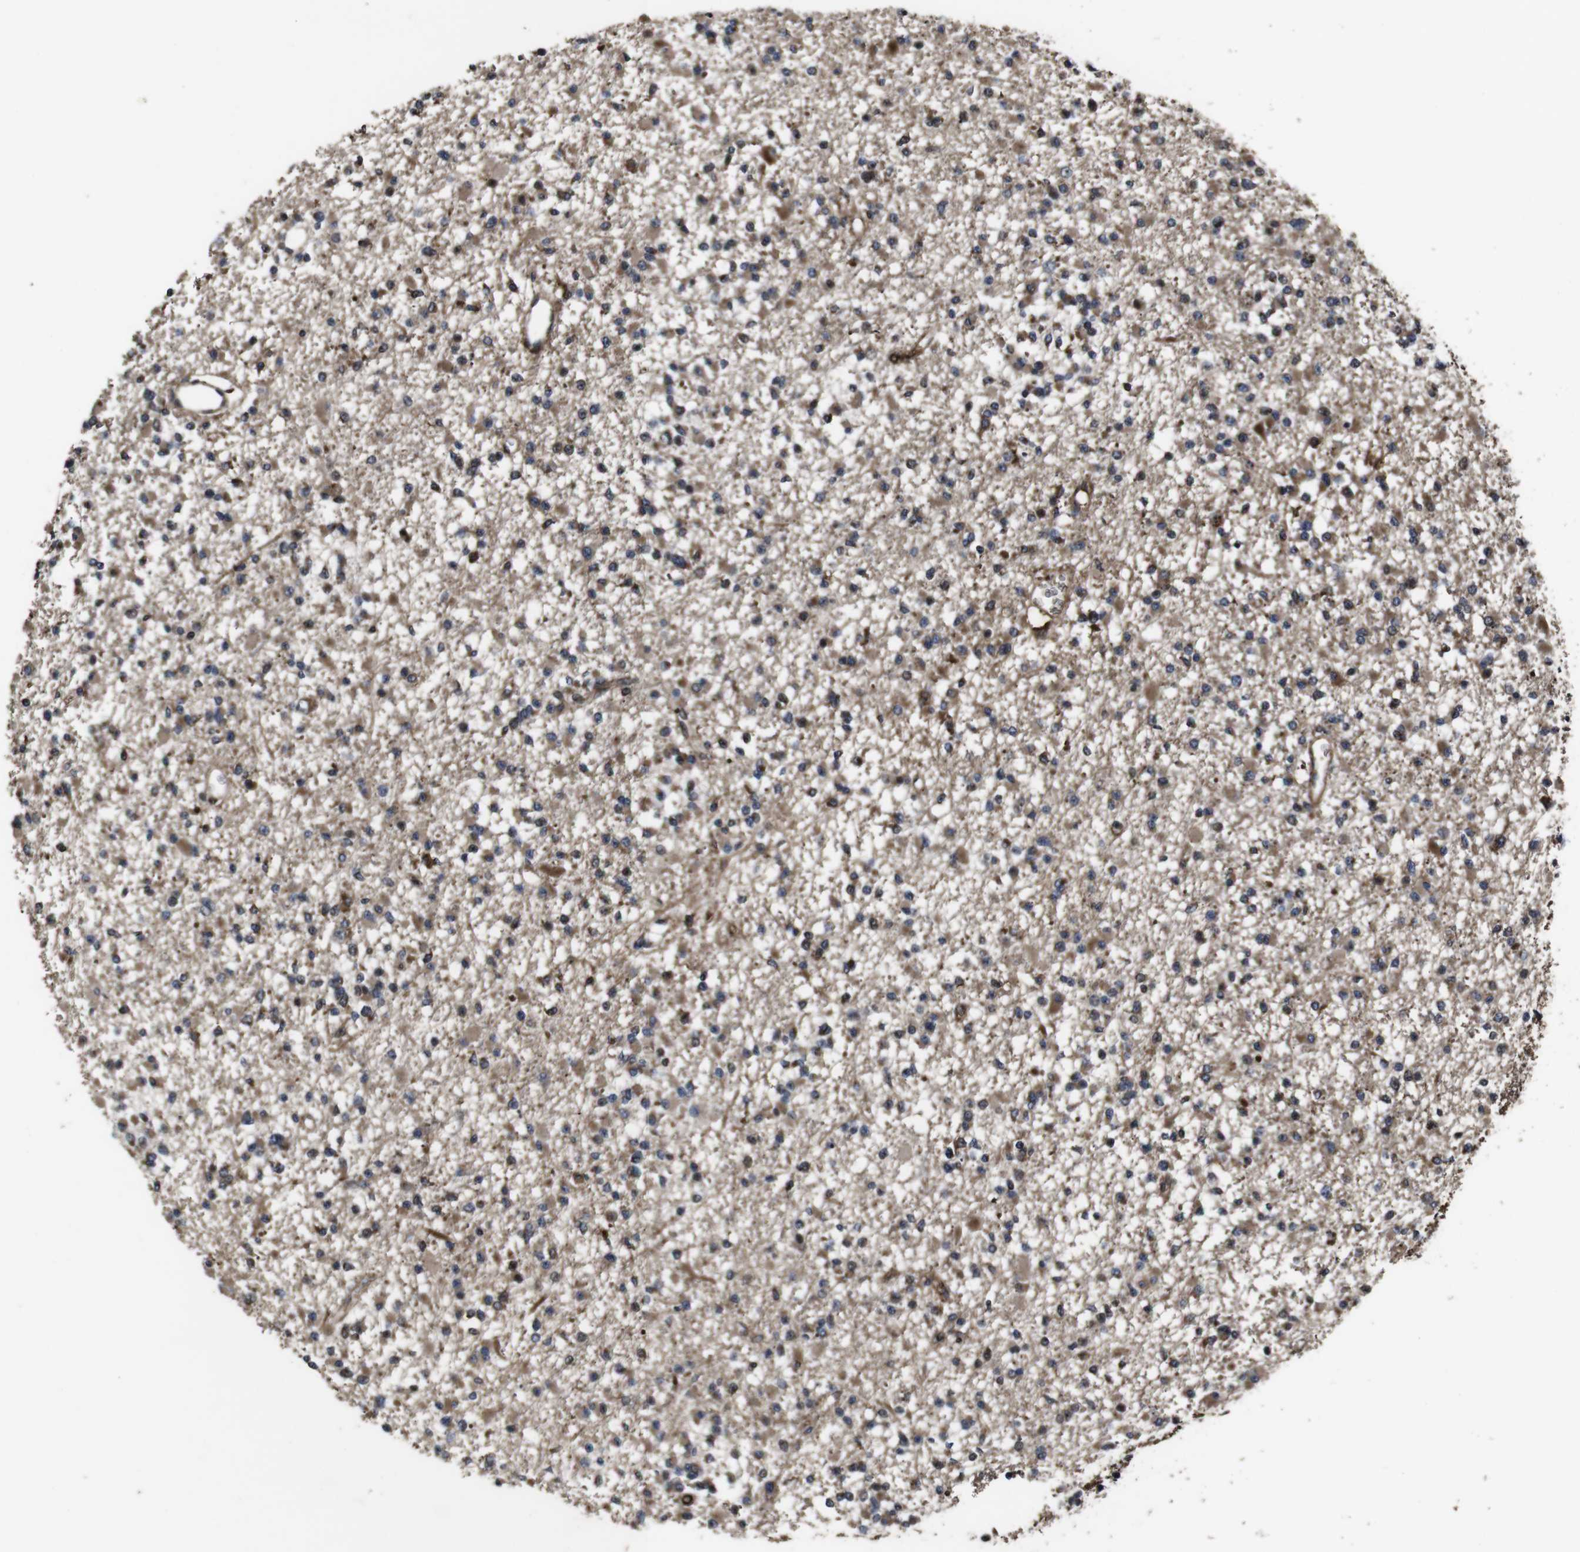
{"staining": {"intensity": "moderate", "quantity": ">75%", "location": "cytoplasmic/membranous"}, "tissue": "glioma", "cell_type": "Tumor cells", "image_type": "cancer", "snomed": [{"axis": "morphology", "description": "Glioma, malignant, Low grade"}, {"axis": "topography", "description": "Brain"}], "caption": "Human glioma stained with a brown dye shows moderate cytoplasmic/membranous positive positivity in approximately >75% of tumor cells.", "gene": "SMYD3", "patient": {"sex": "female", "age": 22}}